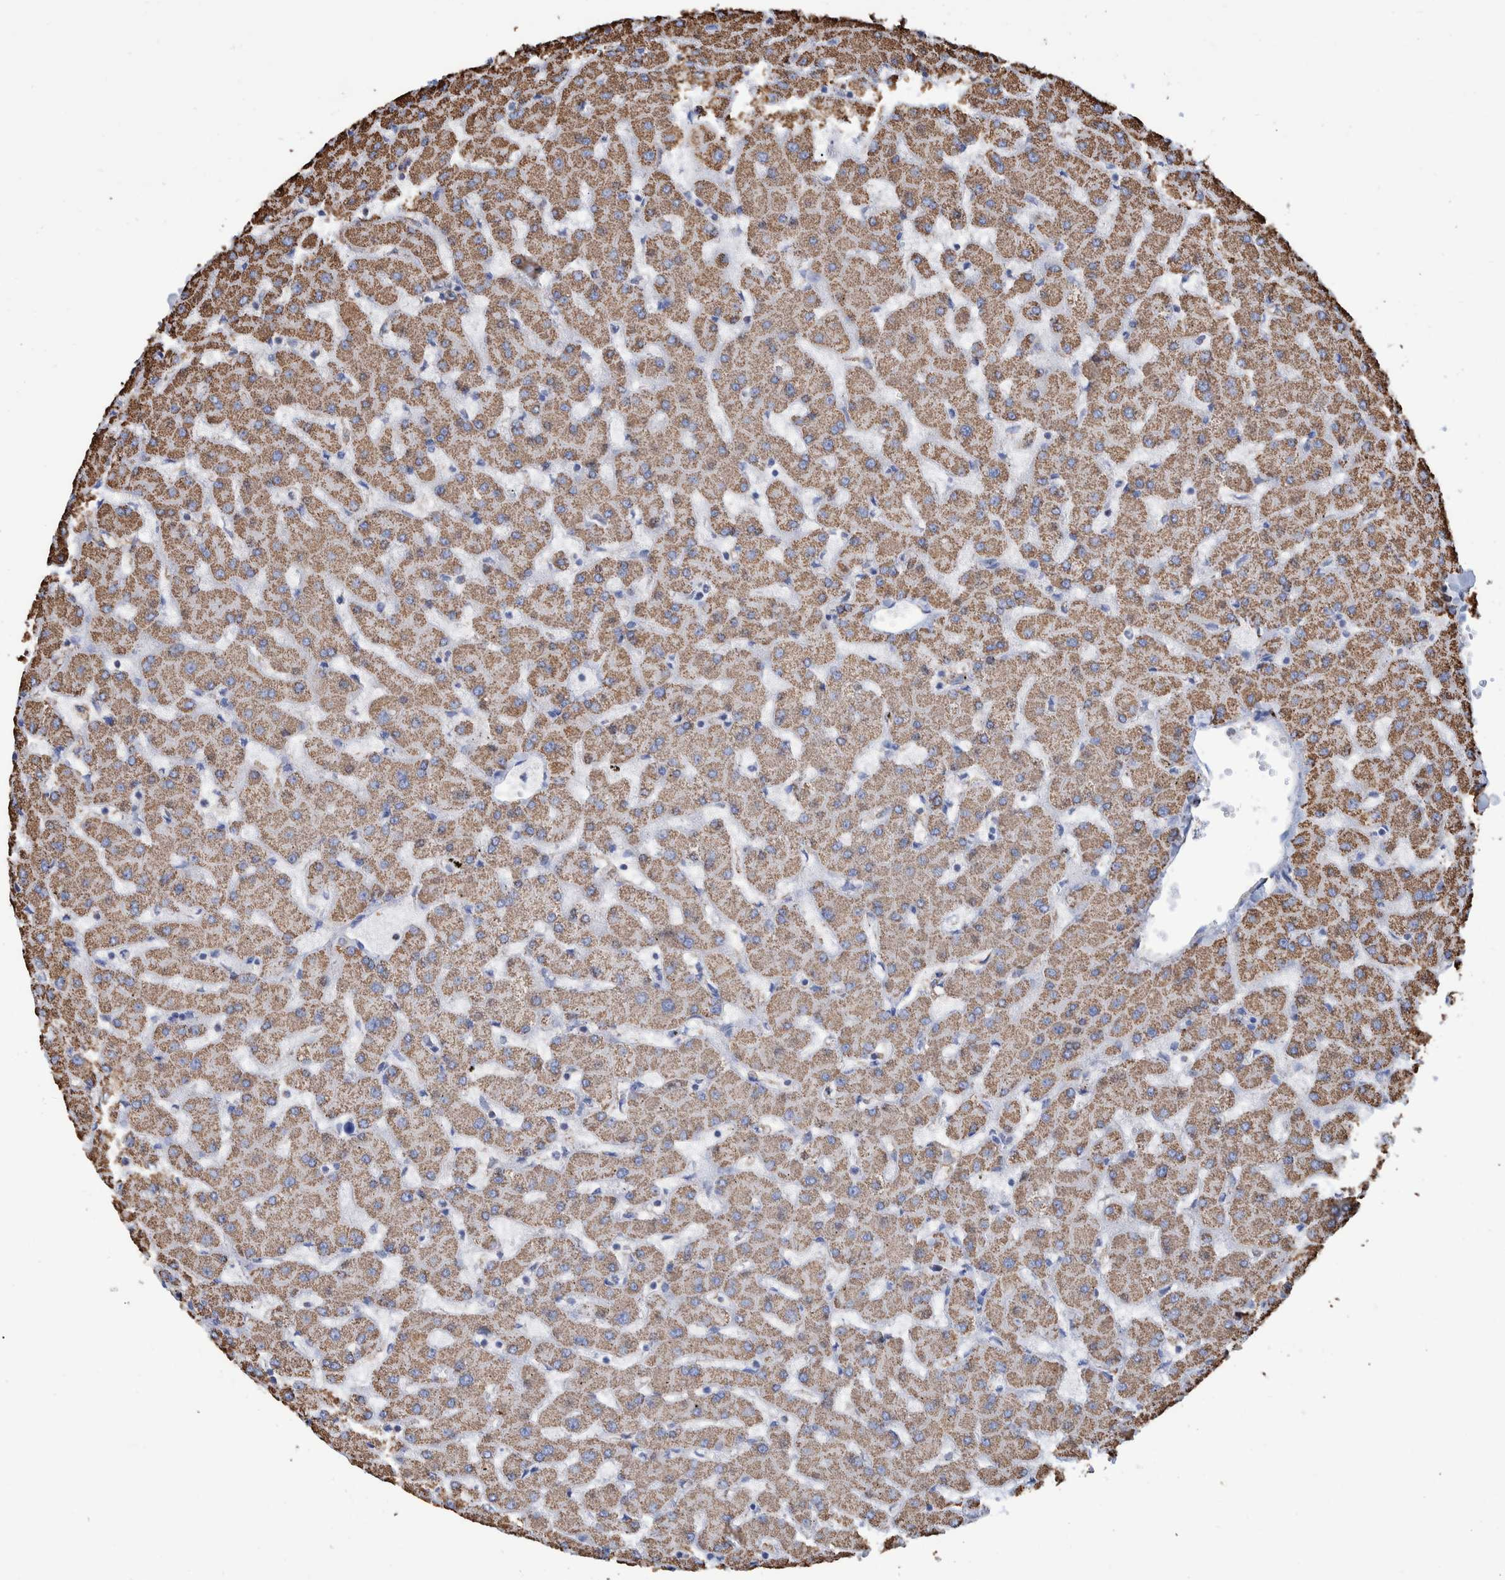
{"staining": {"intensity": "moderate", "quantity": ">75%", "location": "cytoplasmic/membranous"}, "tissue": "liver", "cell_type": "Cholangiocytes", "image_type": "normal", "snomed": [{"axis": "morphology", "description": "Normal tissue, NOS"}, {"axis": "topography", "description": "Liver"}], "caption": "High-magnification brightfield microscopy of unremarkable liver stained with DAB (brown) and counterstained with hematoxylin (blue). cholangiocytes exhibit moderate cytoplasmic/membranous positivity is identified in approximately>75% of cells. Using DAB (brown) and hematoxylin (blue) stains, captured at high magnification using brightfield microscopy.", "gene": "VPS26C", "patient": {"sex": "female", "age": 63}}